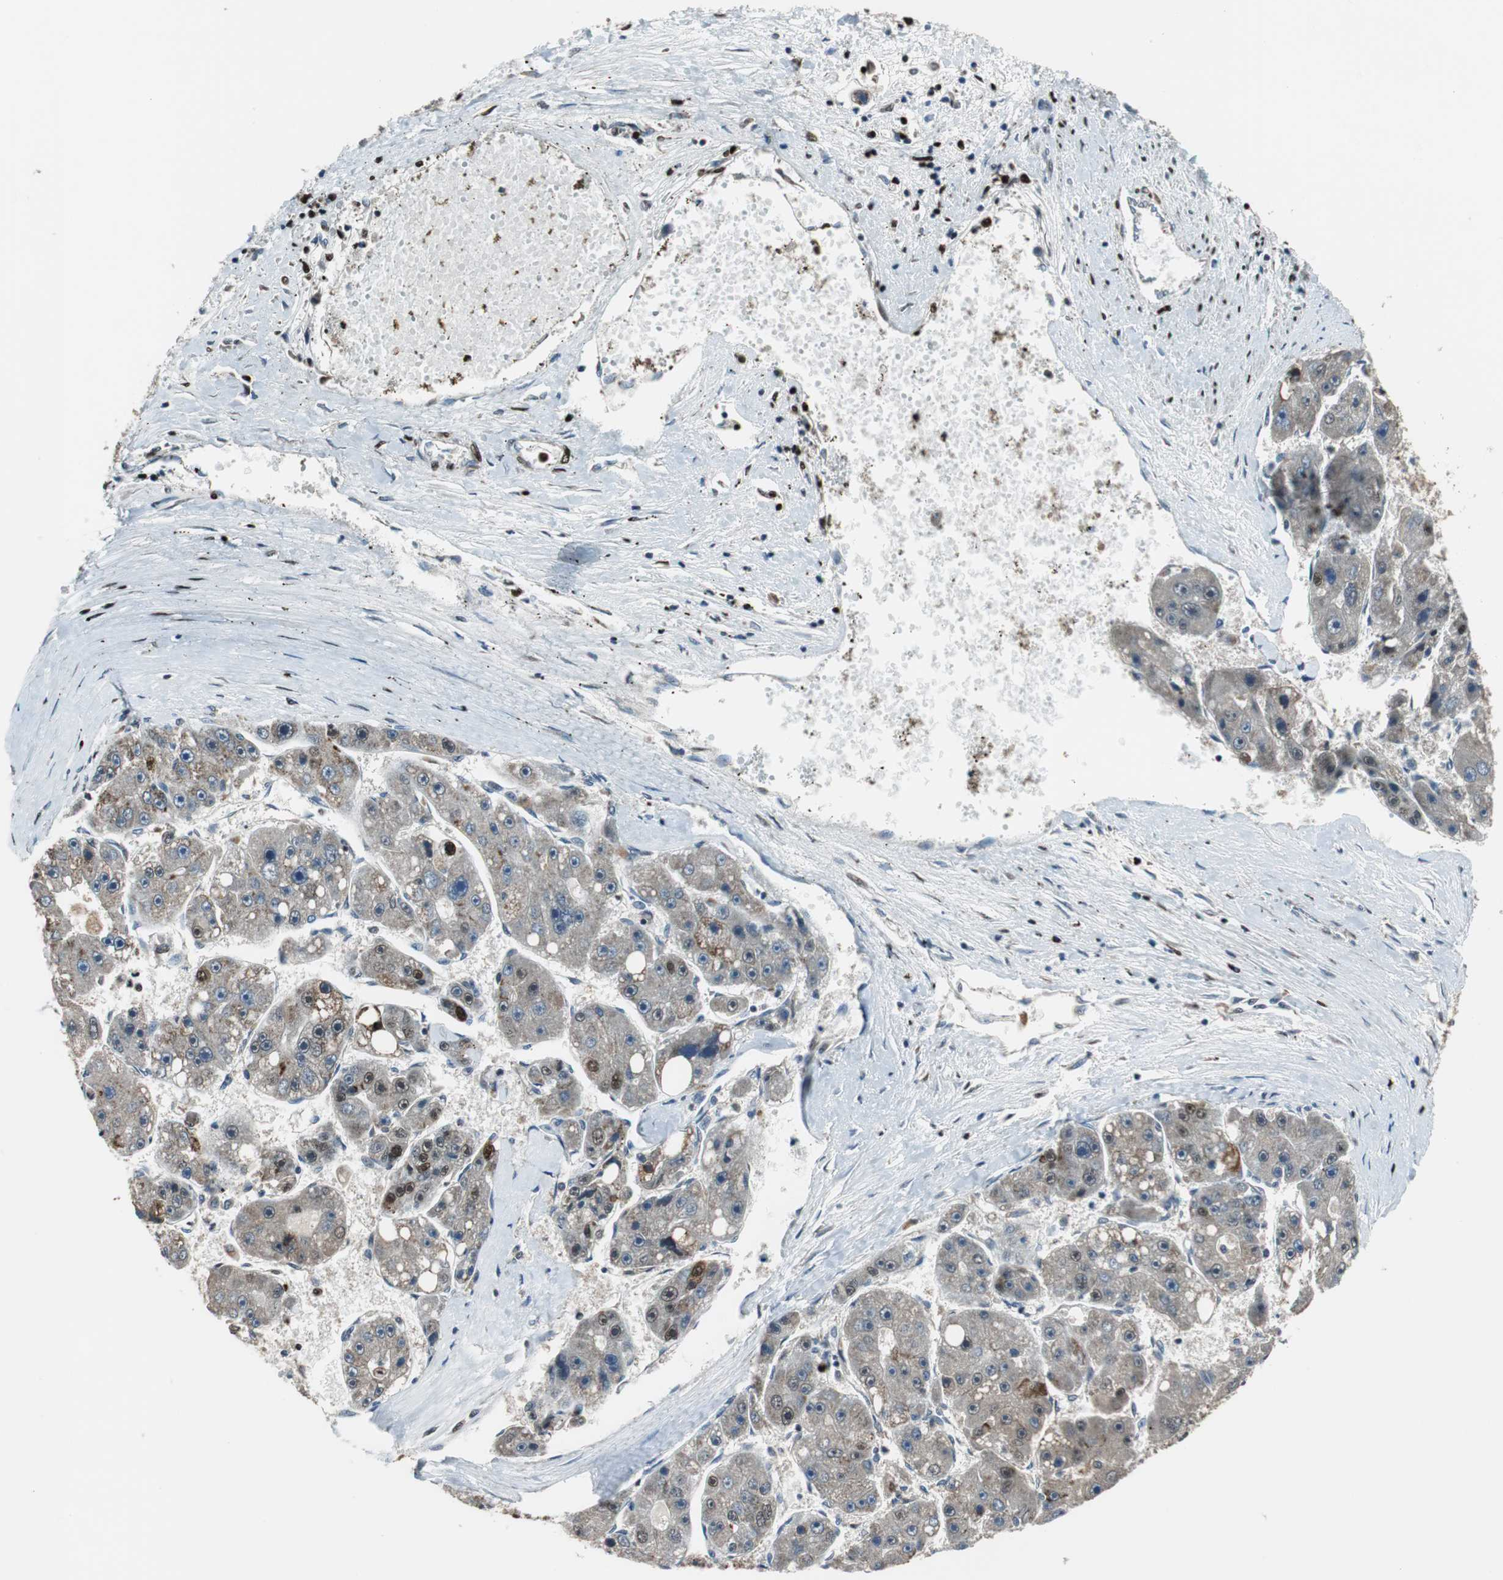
{"staining": {"intensity": "moderate", "quantity": "<25%", "location": "nuclear"}, "tissue": "liver cancer", "cell_type": "Tumor cells", "image_type": "cancer", "snomed": [{"axis": "morphology", "description": "Carcinoma, Hepatocellular, NOS"}, {"axis": "topography", "description": "Liver"}], "caption": "A high-resolution image shows immunohistochemistry staining of liver hepatocellular carcinoma, which exhibits moderate nuclear expression in about <25% of tumor cells.", "gene": "HDAC1", "patient": {"sex": "female", "age": 61}}